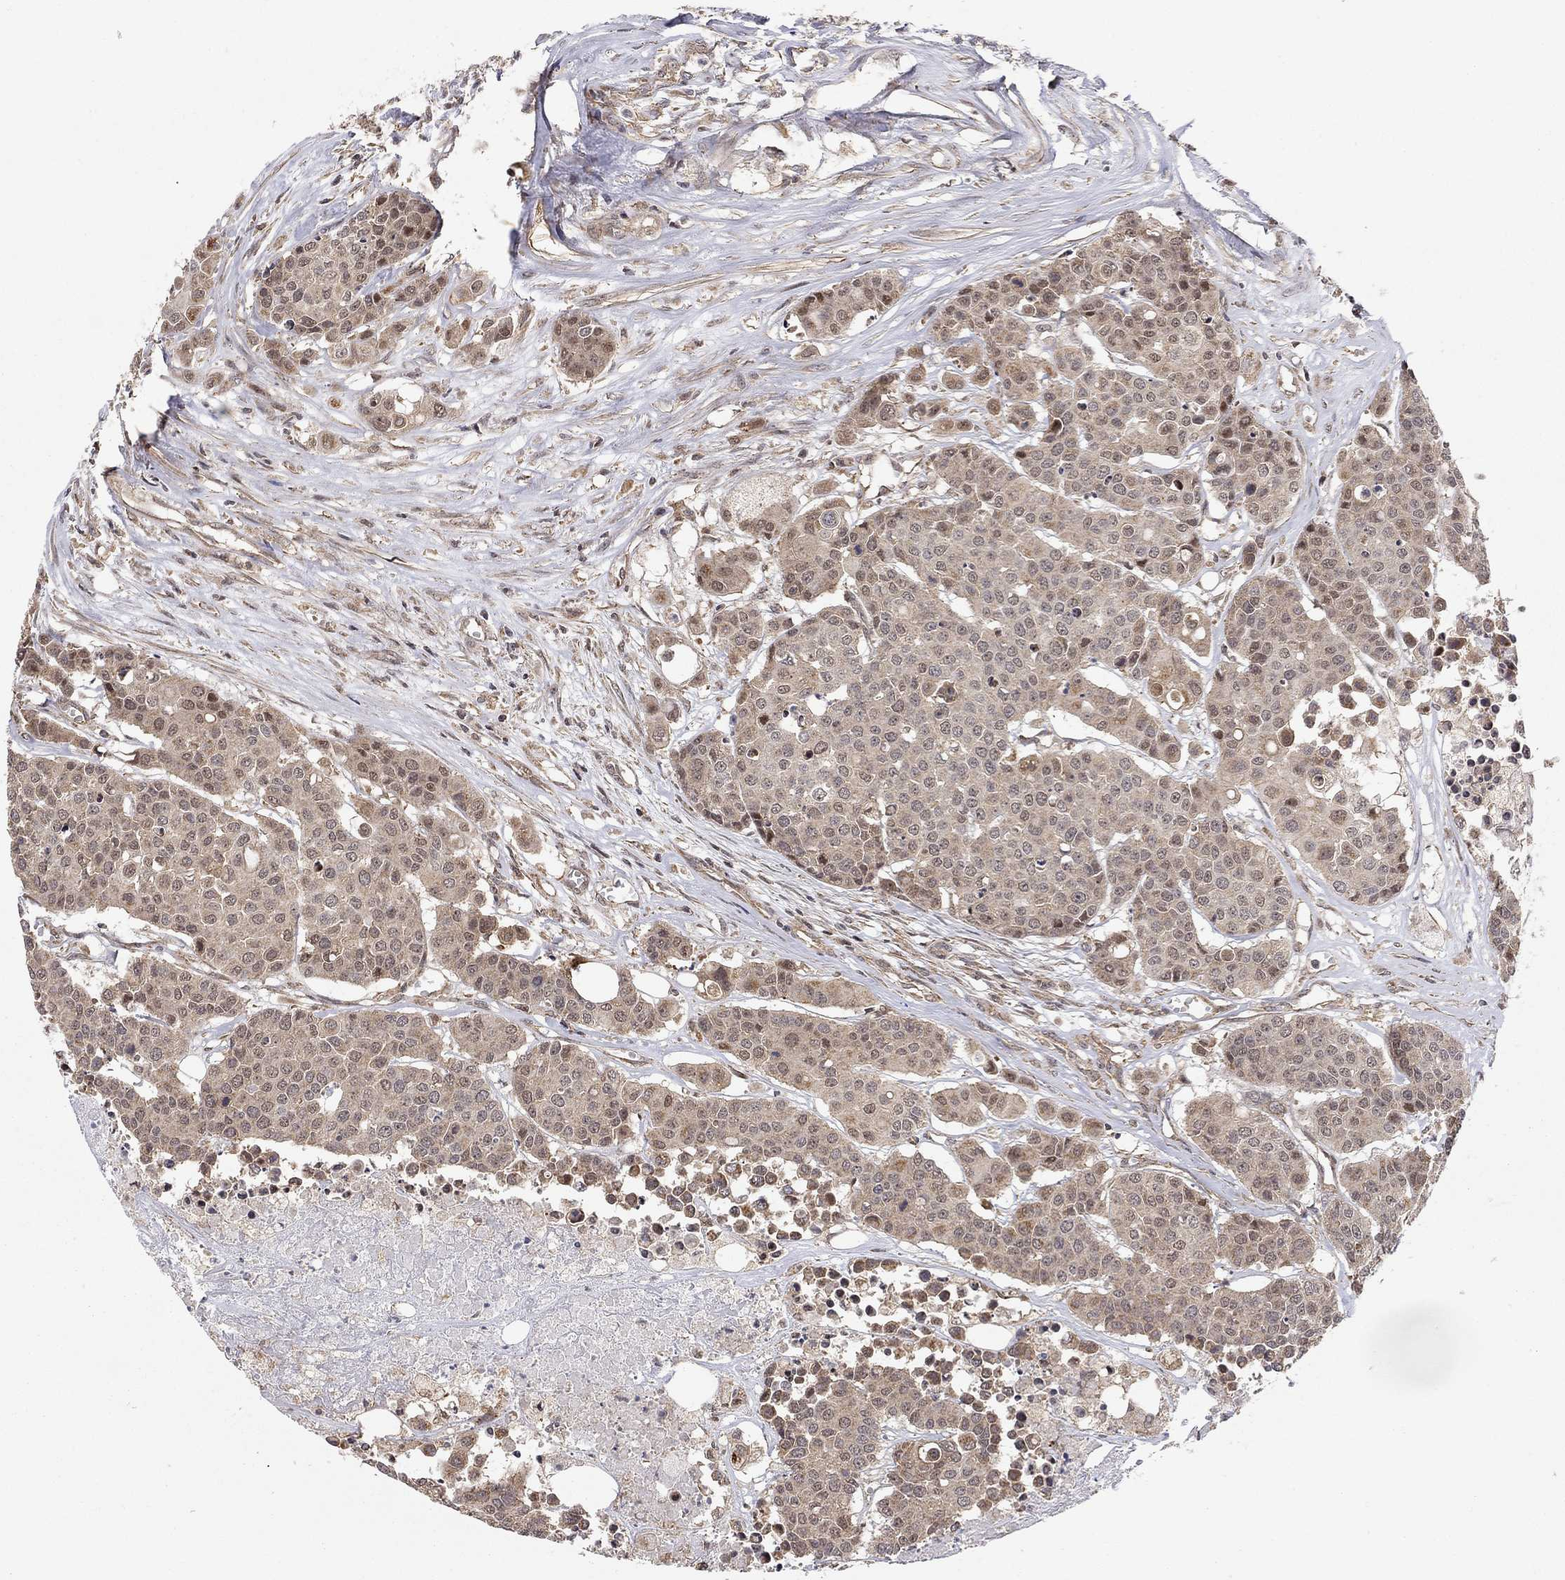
{"staining": {"intensity": "moderate", "quantity": "<25%", "location": "cytoplasmic/membranous"}, "tissue": "carcinoid", "cell_type": "Tumor cells", "image_type": "cancer", "snomed": [{"axis": "morphology", "description": "Carcinoid, malignant, NOS"}, {"axis": "topography", "description": "Colon"}], "caption": "Moderate cytoplasmic/membranous expression is seen in about <25% of tumor cells in carcinoid (malignant).", "gene": "TDP1", "patient": {"sex": "male", "age": 81}}